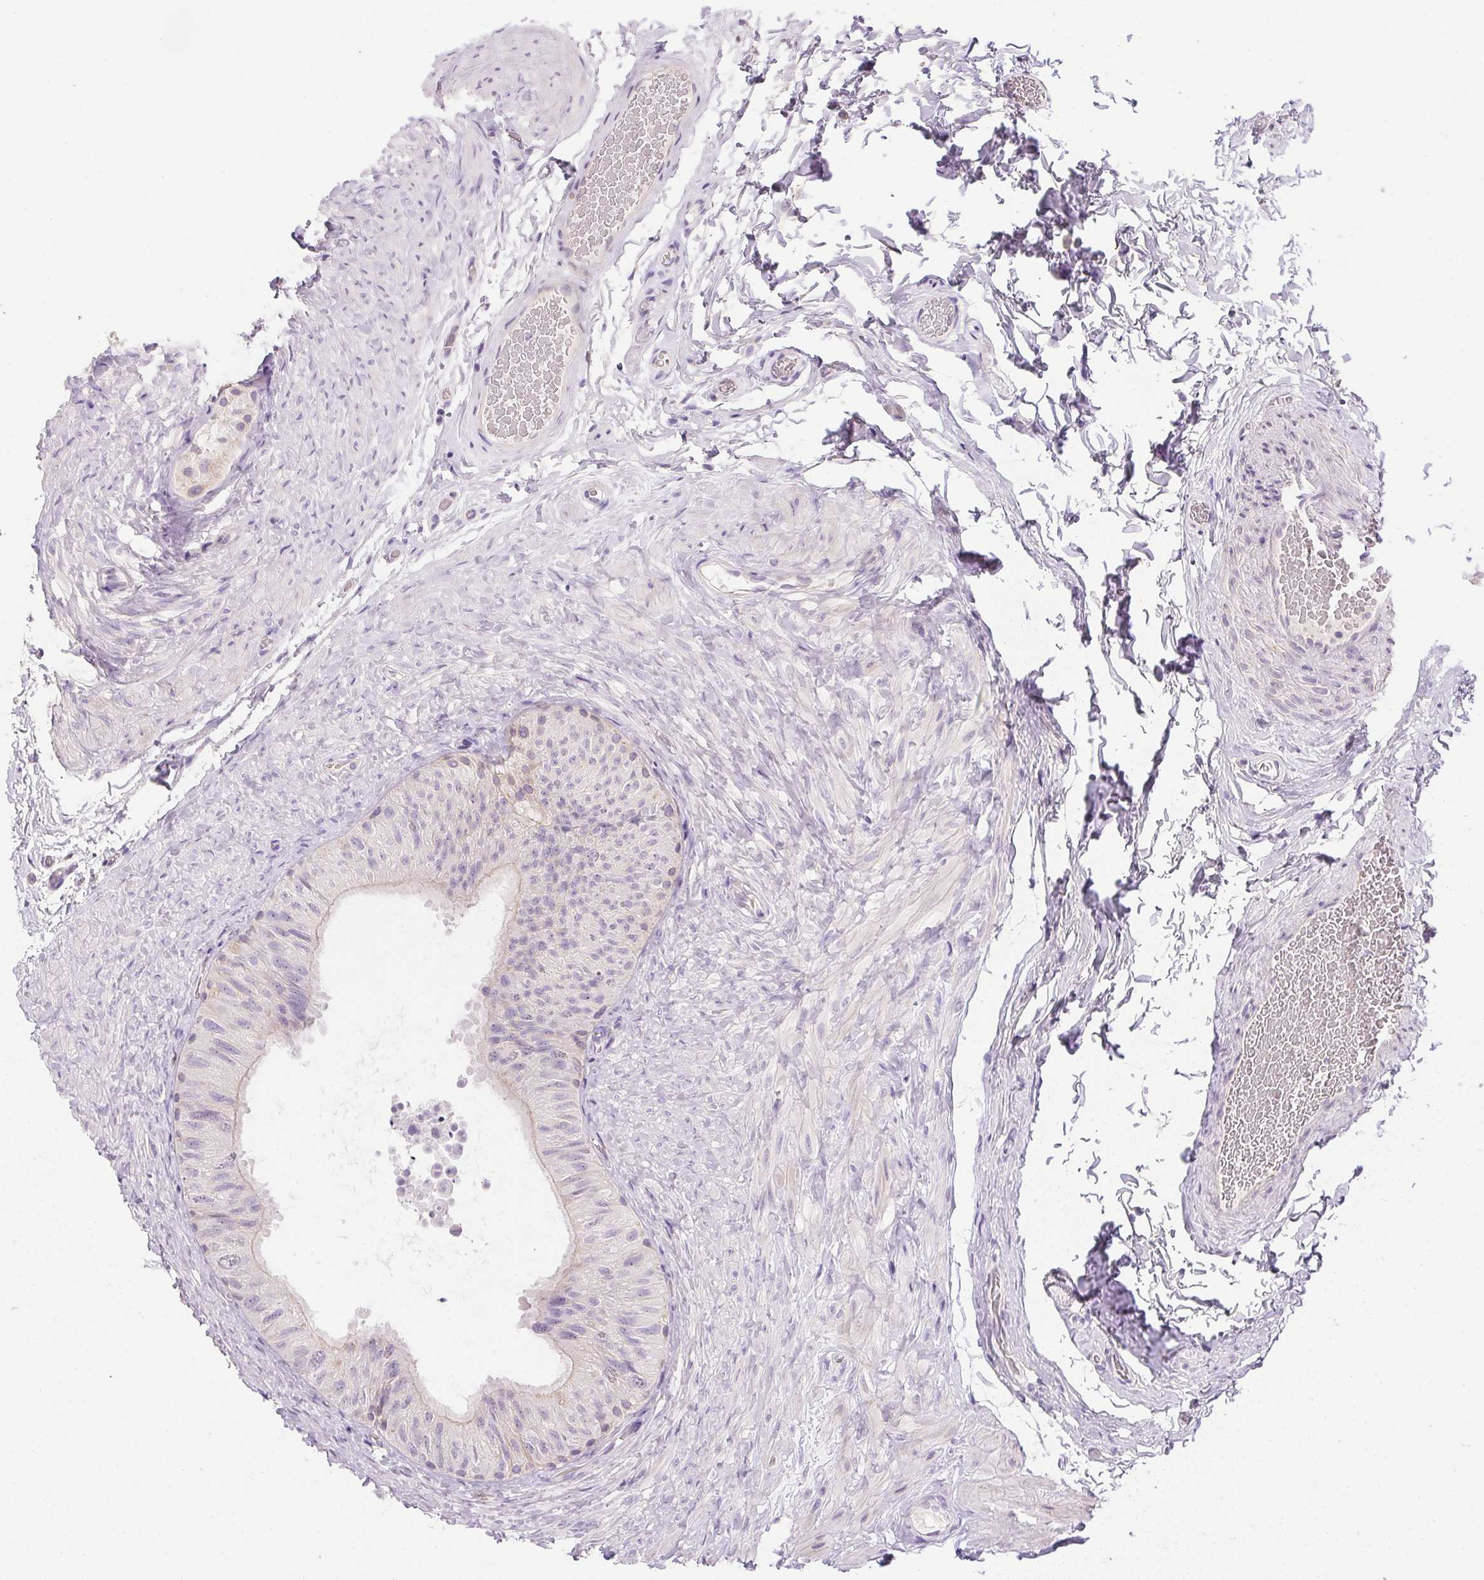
{"staining": {"intensity": "negative", "quantity": "none", "location": "none"}, "tissue": "epididymis", "cell_type": "Glandular cells", "image_type": "normal", "snomed": [{"axis": "morphology", "description": "Normal tissue, NOS"}, {"axis": "topography", "description": "Epididymis, spermatic cord, NOS"}, {"axis": "topography", "description": "Epididymis"}], "caption": "High power microscopy photomicrograph of an immunohistochemistry (IHC) image of normal epididymis, revealing no significant positivity in glandular cells. (Immunohistochemistry (ihc), brightfield microscopy, high magnification).", "gene": "SLC17A7", "patient": {"sex": "male", "age": 31}}